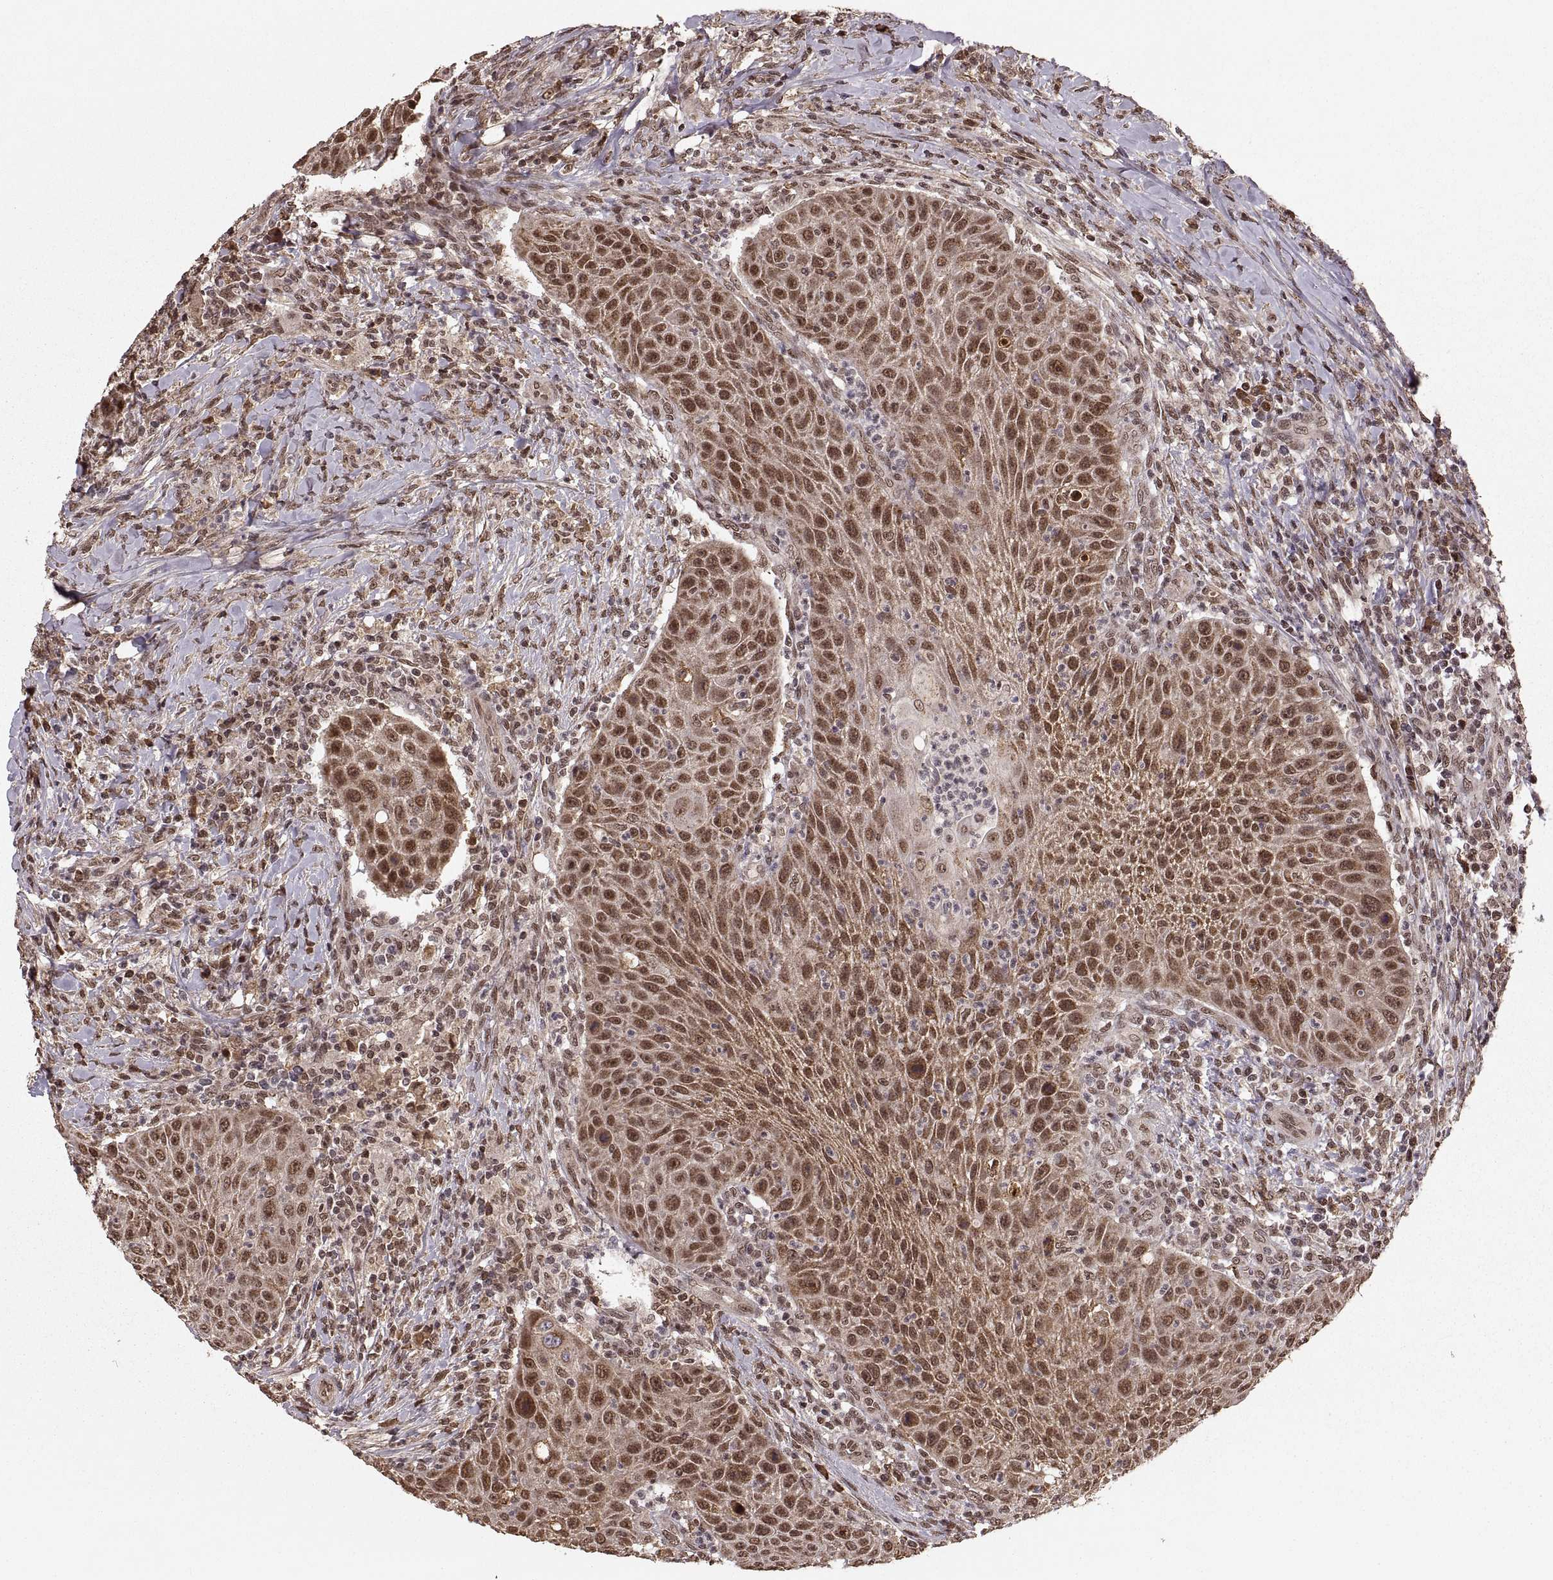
{"staining": {"intensity": "moderate", "quantity": ">75%", "location": "cytoplasmic/membranous,nuclear"}, "tissue": "head and neck cancer", "cell_type": "Tumor cells", "image_type": "cancer", "snomed": [{"axis": "morphology", "description": "Squamous cell carcinoma, NOS"}, {"axis": "topography", "description": "Head-Neck"}], "caption": "Brown immunohistochemical staining in human squamous cell carcinoma (head and neck) displays moderate cytoplasmic/membranous and nuclear positivity in approximately >75% of tumor cells.", "gene": "RFT1", "patient": {"sex": "male", "age": 69}}